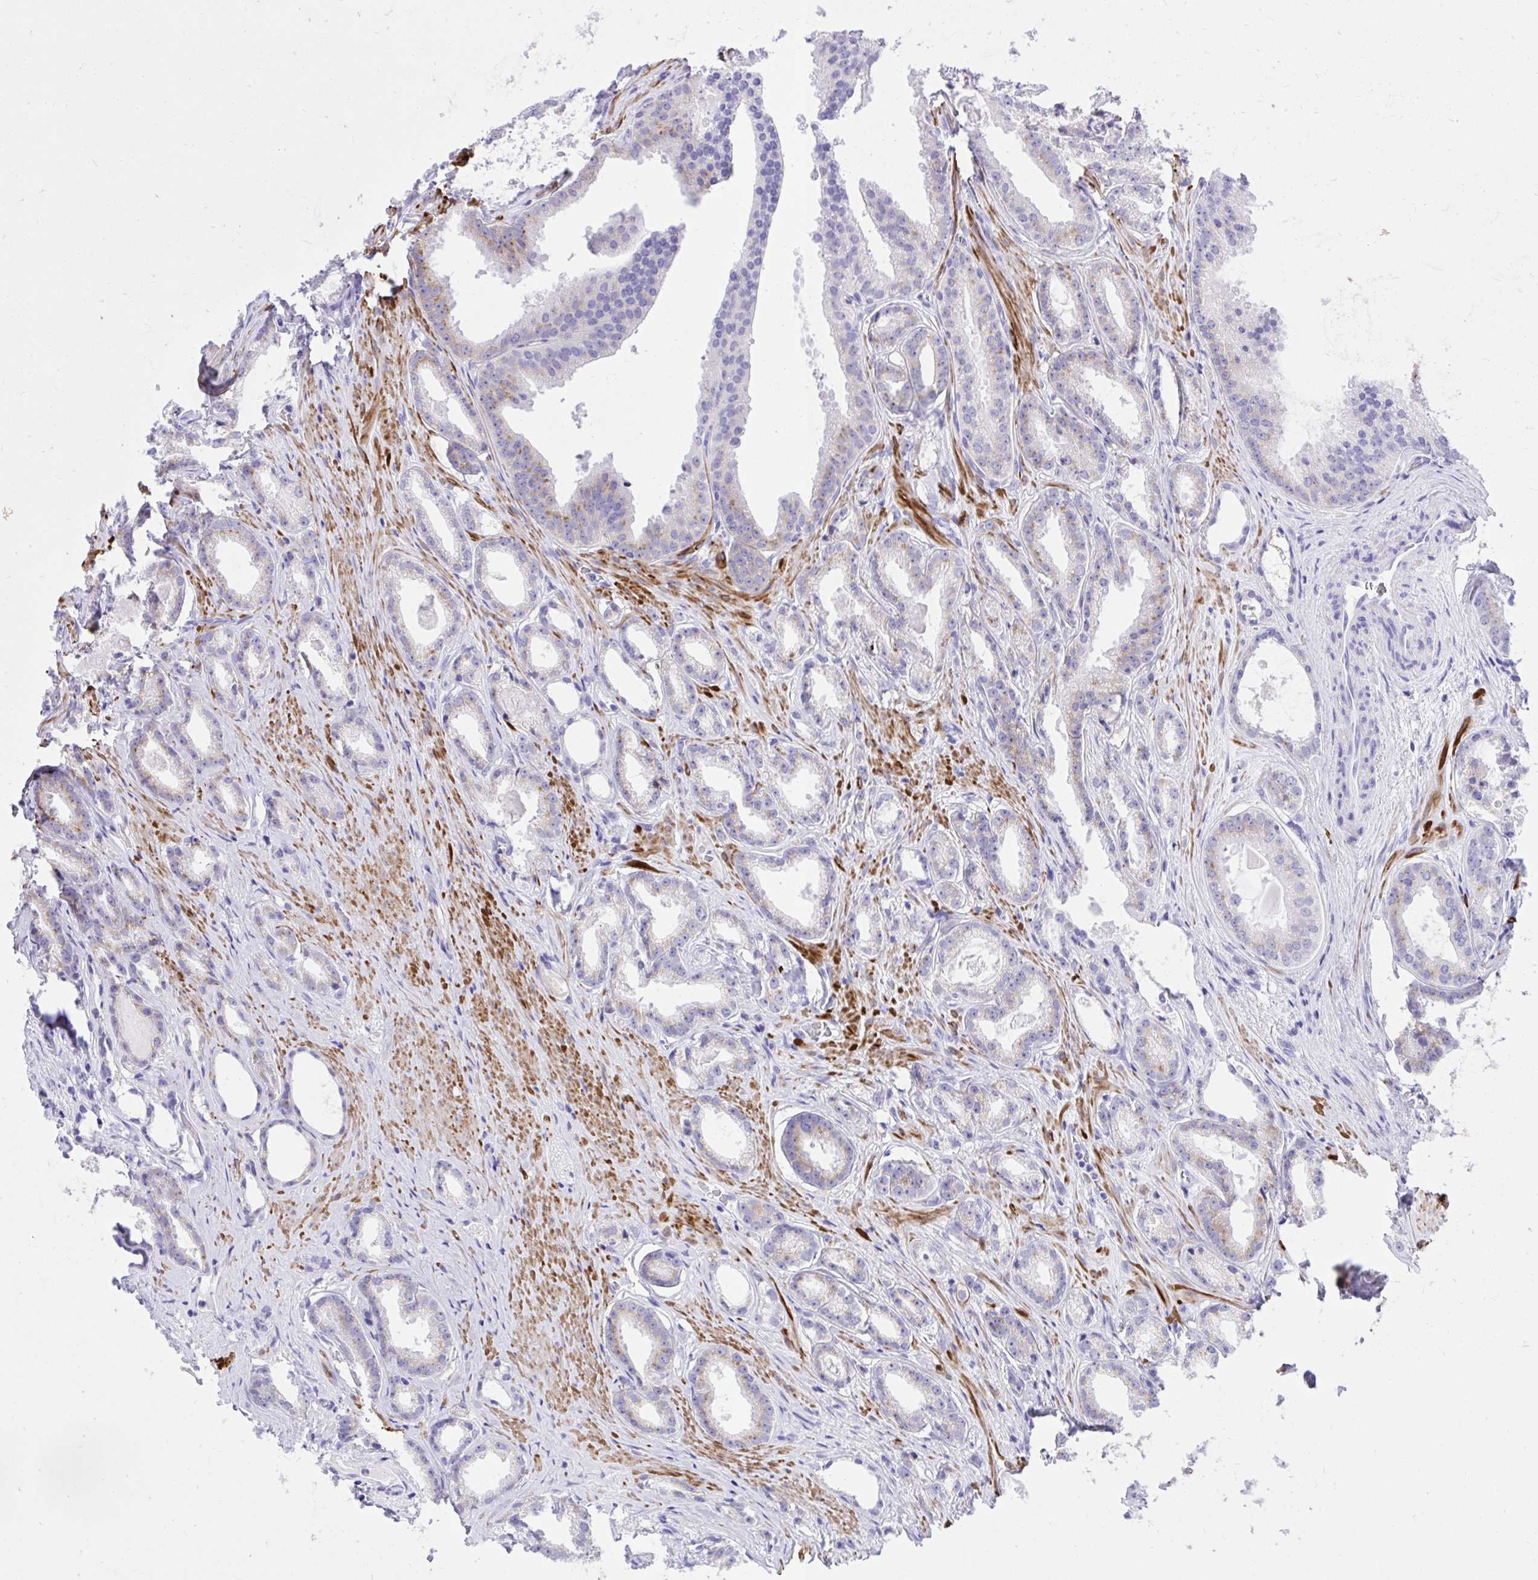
{"staining": {"intensity": "weak", "quantity": "25%-75%", "location": "cytoplasmic/membranous"}, "tissue": "prostate cancer", "cell_type": "Tumor cells", "image_type": "cancer", "snomed": [{"axis": "morphology", "description": "Adenocarcinoma, Low grade"}, {"axis": "topography", "description": "Prostate"}], "caption": "There is low levels of weak cytoplasmic/membranous positivity in tumor cells of prostate adenocarcinoma (low-grade), as demonstrated by immunohistochemical staining (brown color).", "gene": "KCNN4", "patient": {"sex": "male", "age": 65}}